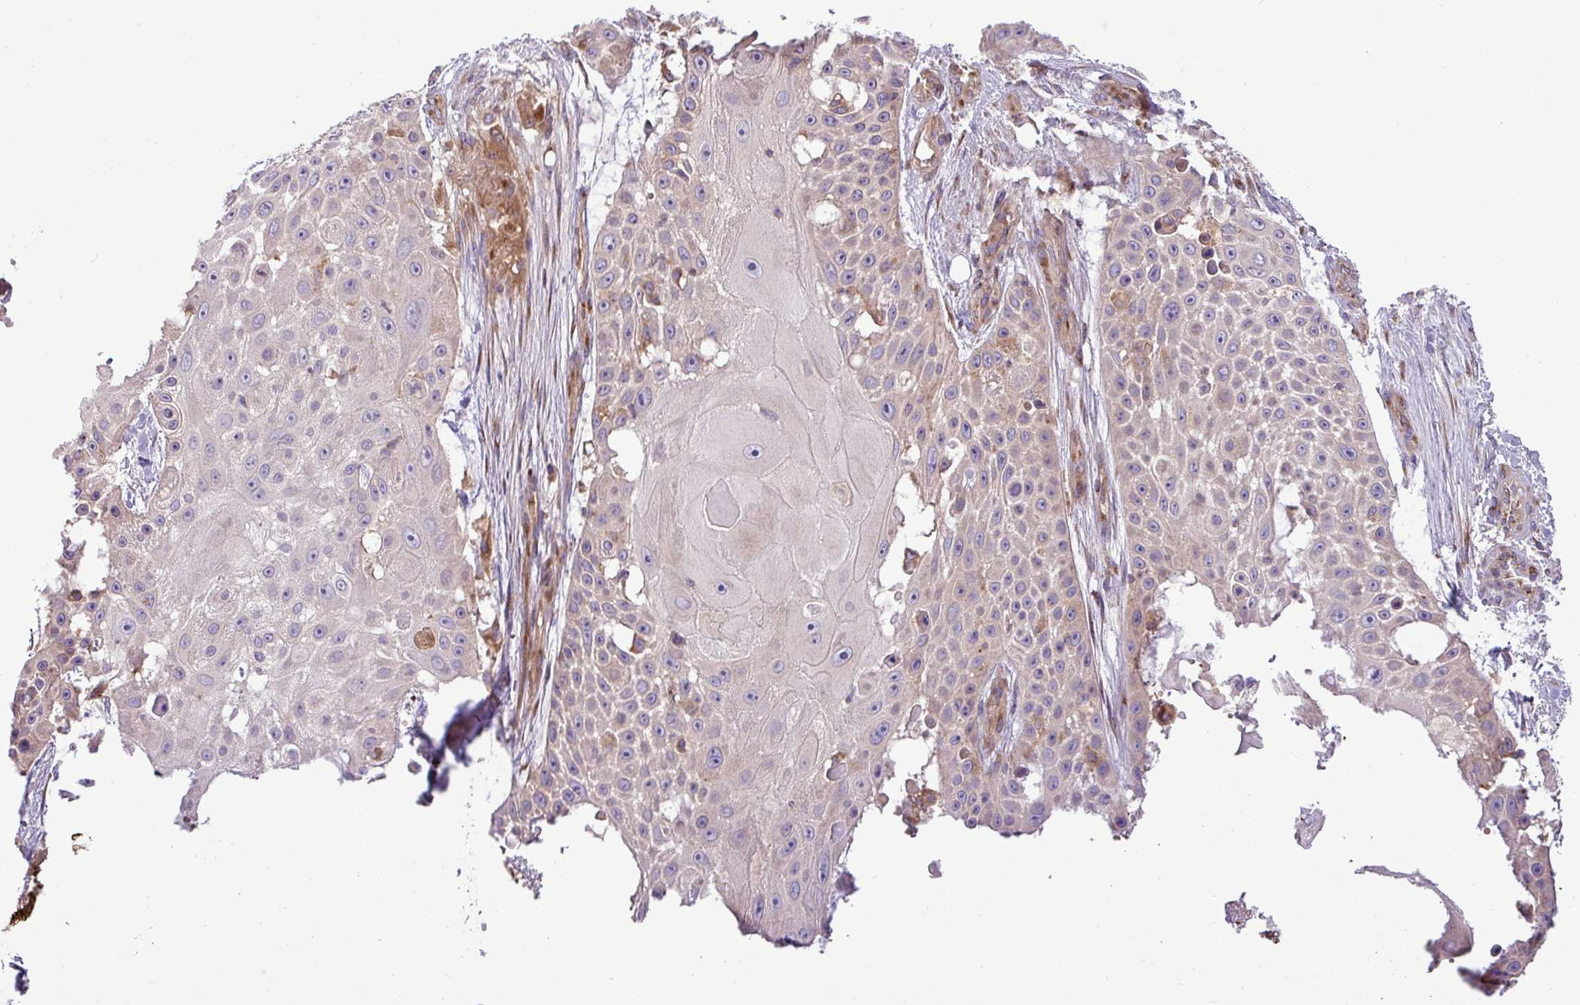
{"staining": {"intensity": "weak", "quantity": "25%-75%", "location": "cytoplasmic/membranous"}, "tissue": "skin cancer", "cell_type": "Tumor cells", "image_type": "cancer", "snomed": [{"axis": "morphology", "description": "Squamous cell carcinoma, NOS"}, {"axis": "topography", "description": "Skin"}], "caption": "Squamous cell carcinoma (skin) stained with immunohistochemistry demonstrates weak cytoplasmic/membranous staining in about 25%-75% of tumor cells.", "gene": "RAB19", "patient": {"sex": "female", "age": 86}}